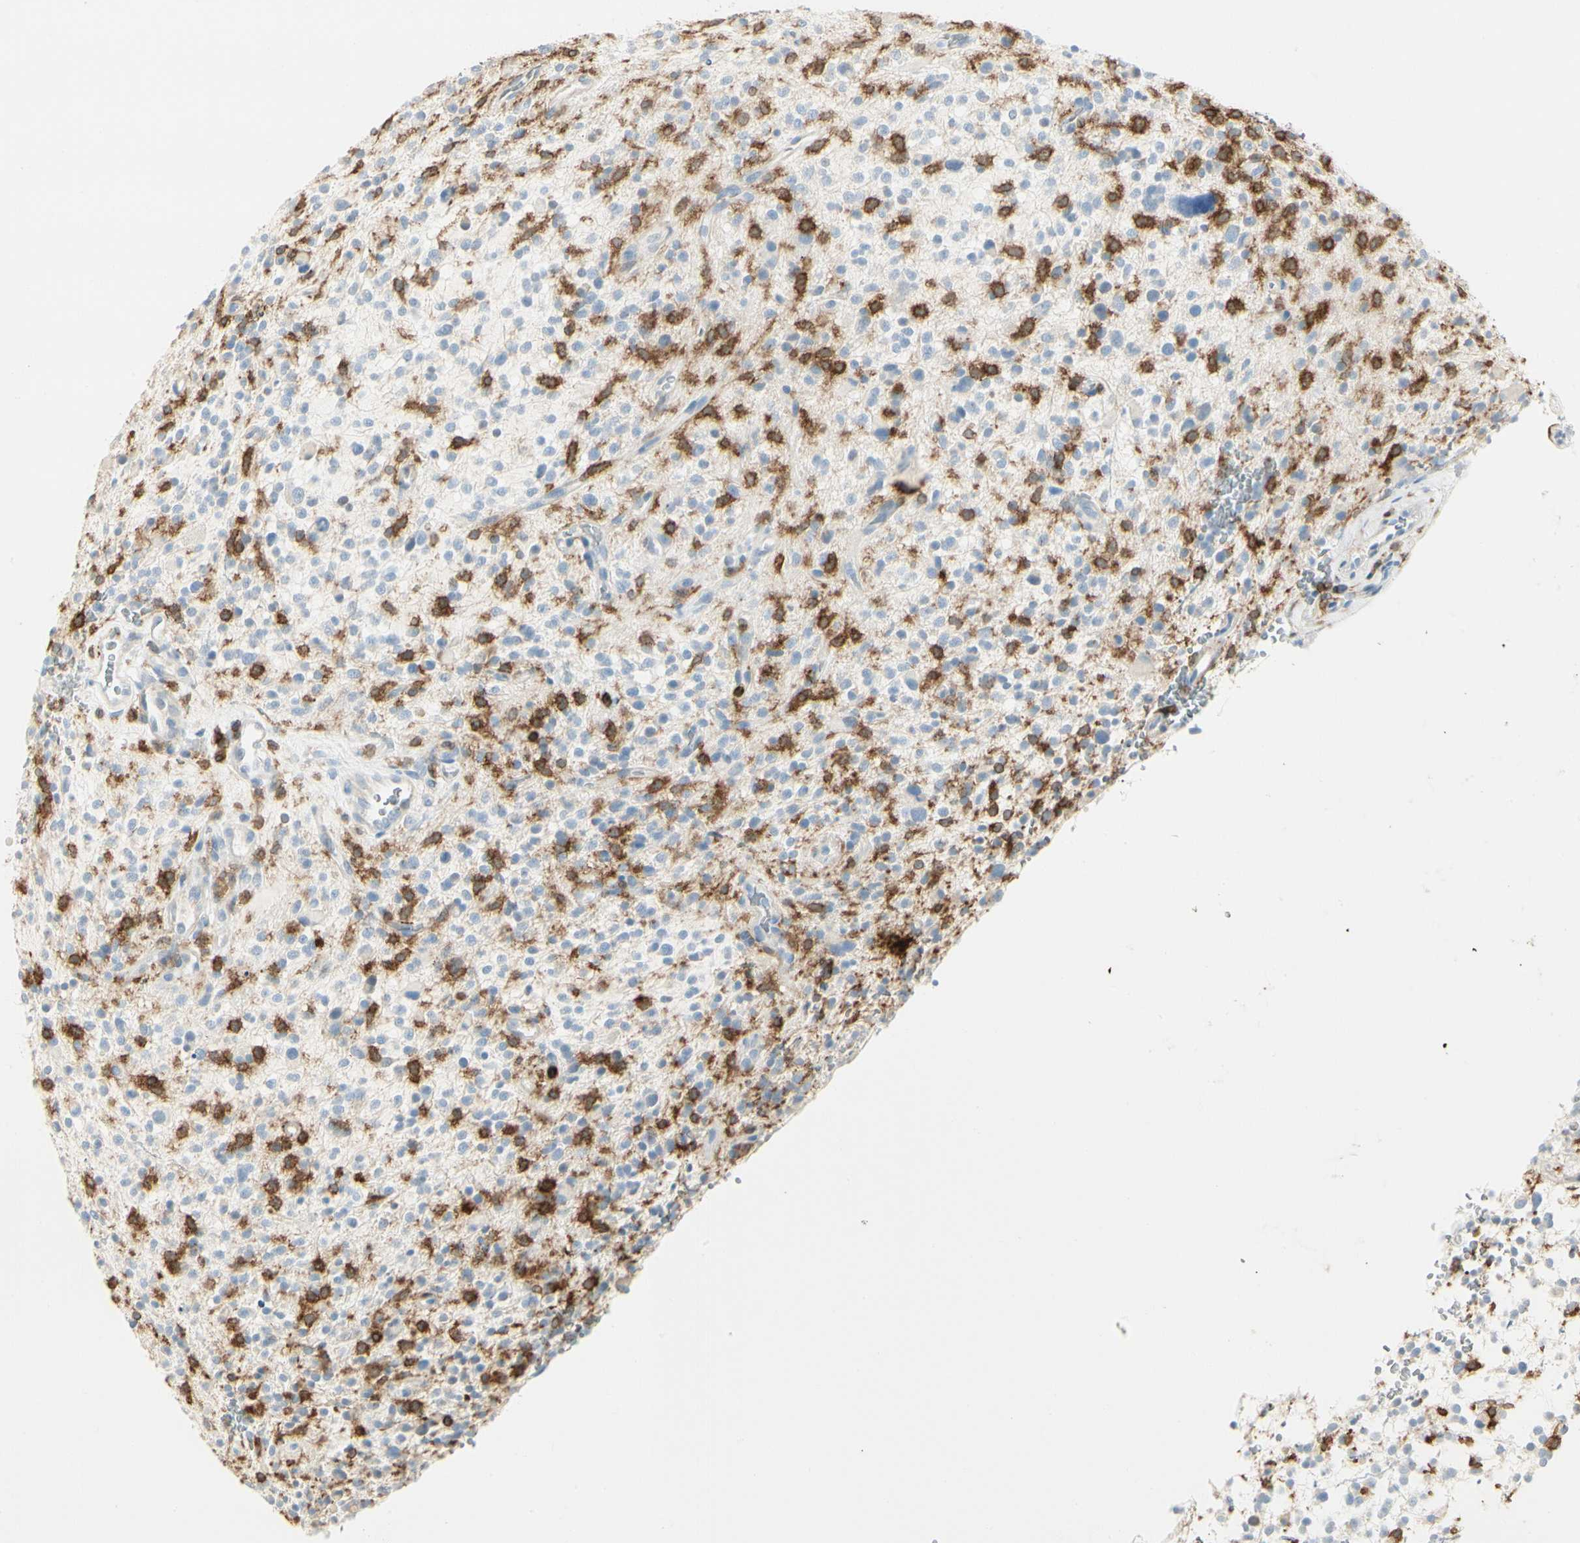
{"staining": {"intensity": "negative", "quantity": "none", "location": "none"}, "tissue": "glioma", "cell_type": "Tumor cells", "image_type": "cancer", "snomed": [{"axis": "morphology", "description": "Glioma, malignant, High grade"}, {"axis": "topography", "description": "Brain"}], "caption": "Glioma was stained to show a protein in brown. There is no significant staining in tumor cells.", "gene": "ITGB2", "patient": {"sex": "male", "age": 48}}